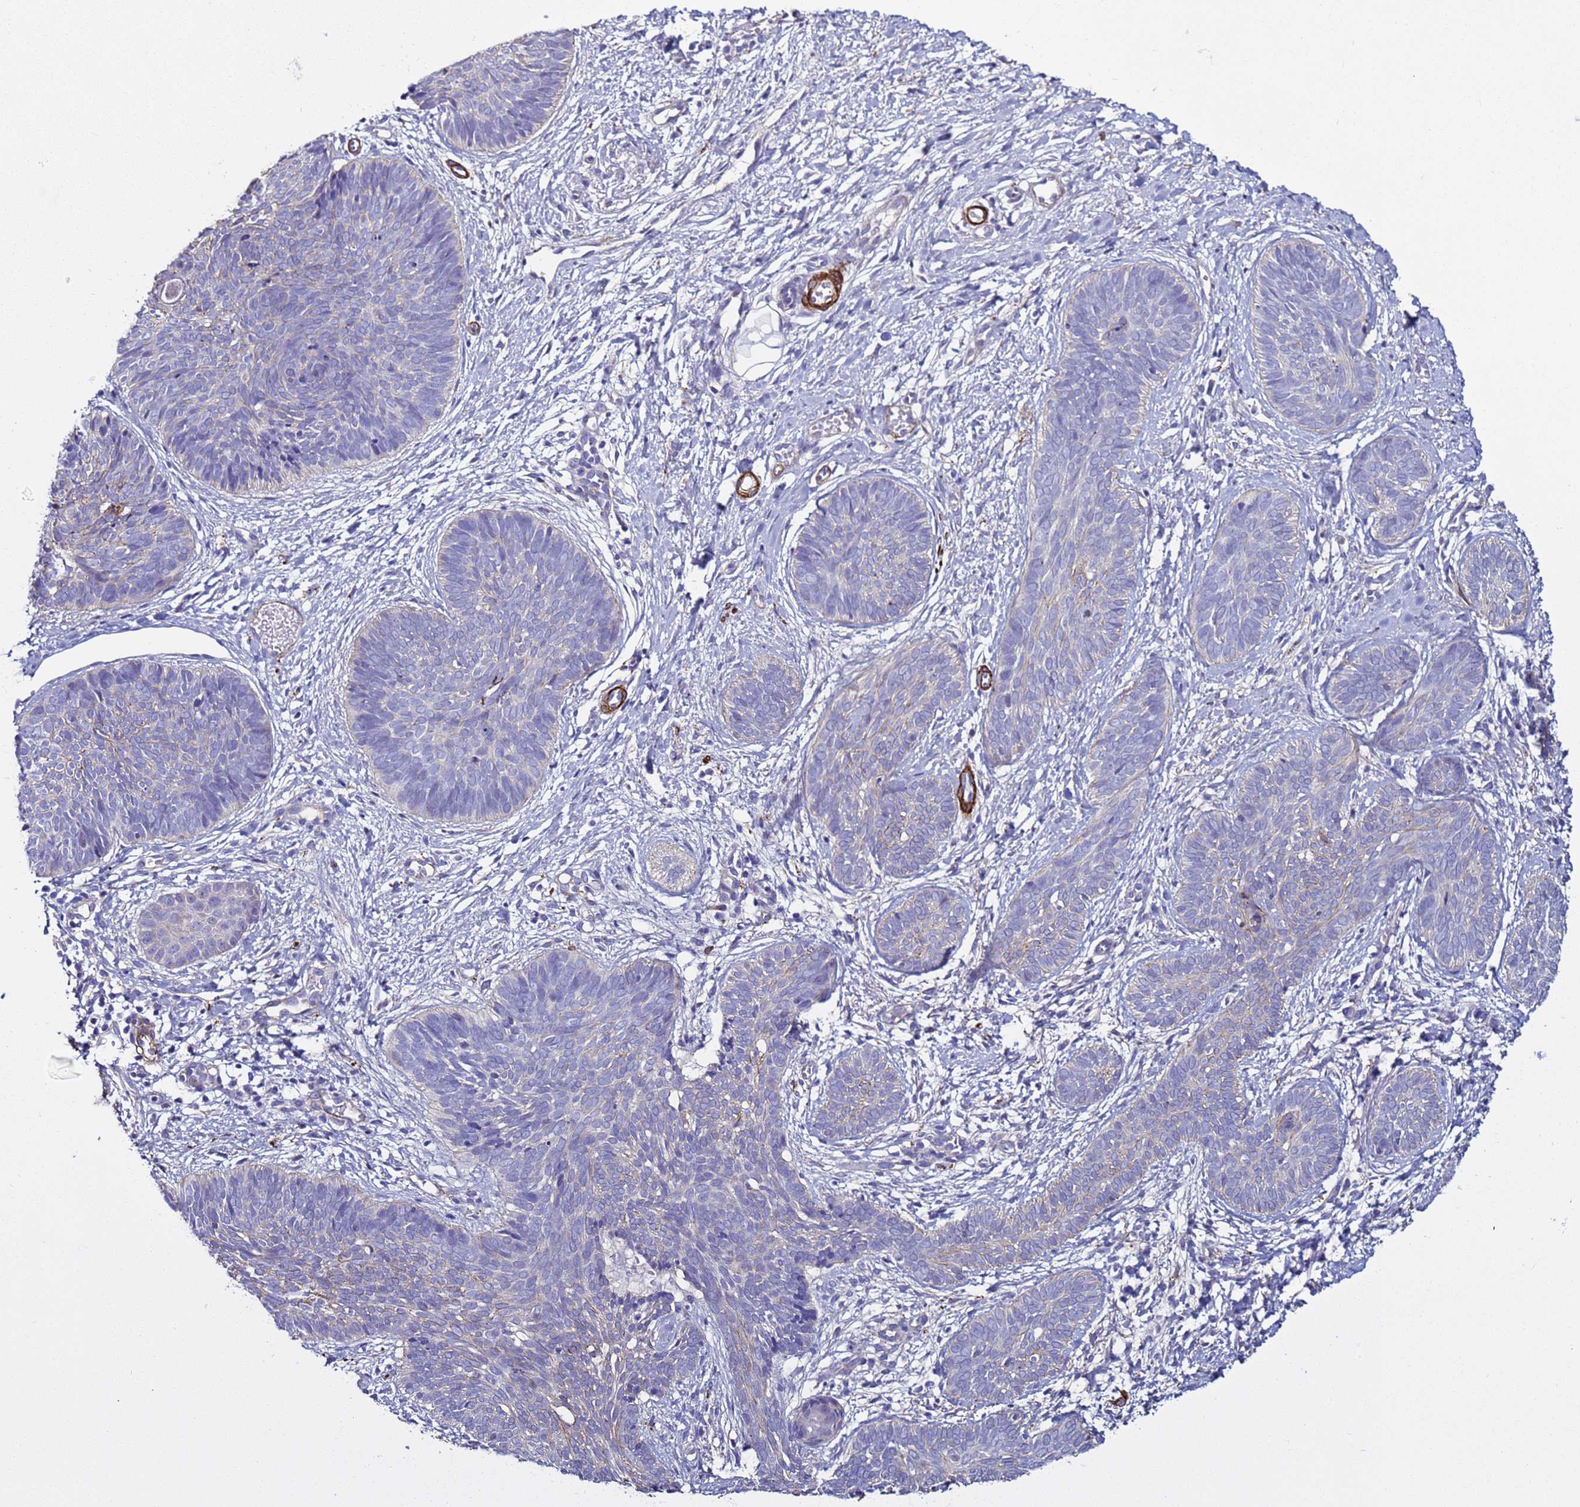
{"staining": {"intensity": "negative", "quantity": "none", "location": "none"}, "tissue": "skin cancer", "cell_type": "Tumor cells", "image_type": "cancer", "snomed": [{"axis": "morphology", "description": "Basal cell carcinoma"}, {"axis": "topography", "description": "Skin"}], "caption": "Immunohistochemical staining of skin cancer (basal cell carcinoma) exhibits no significant staining in tumor cells.", "gene": "RABL2B", "patient": {"sex": "female", "age": 81}}